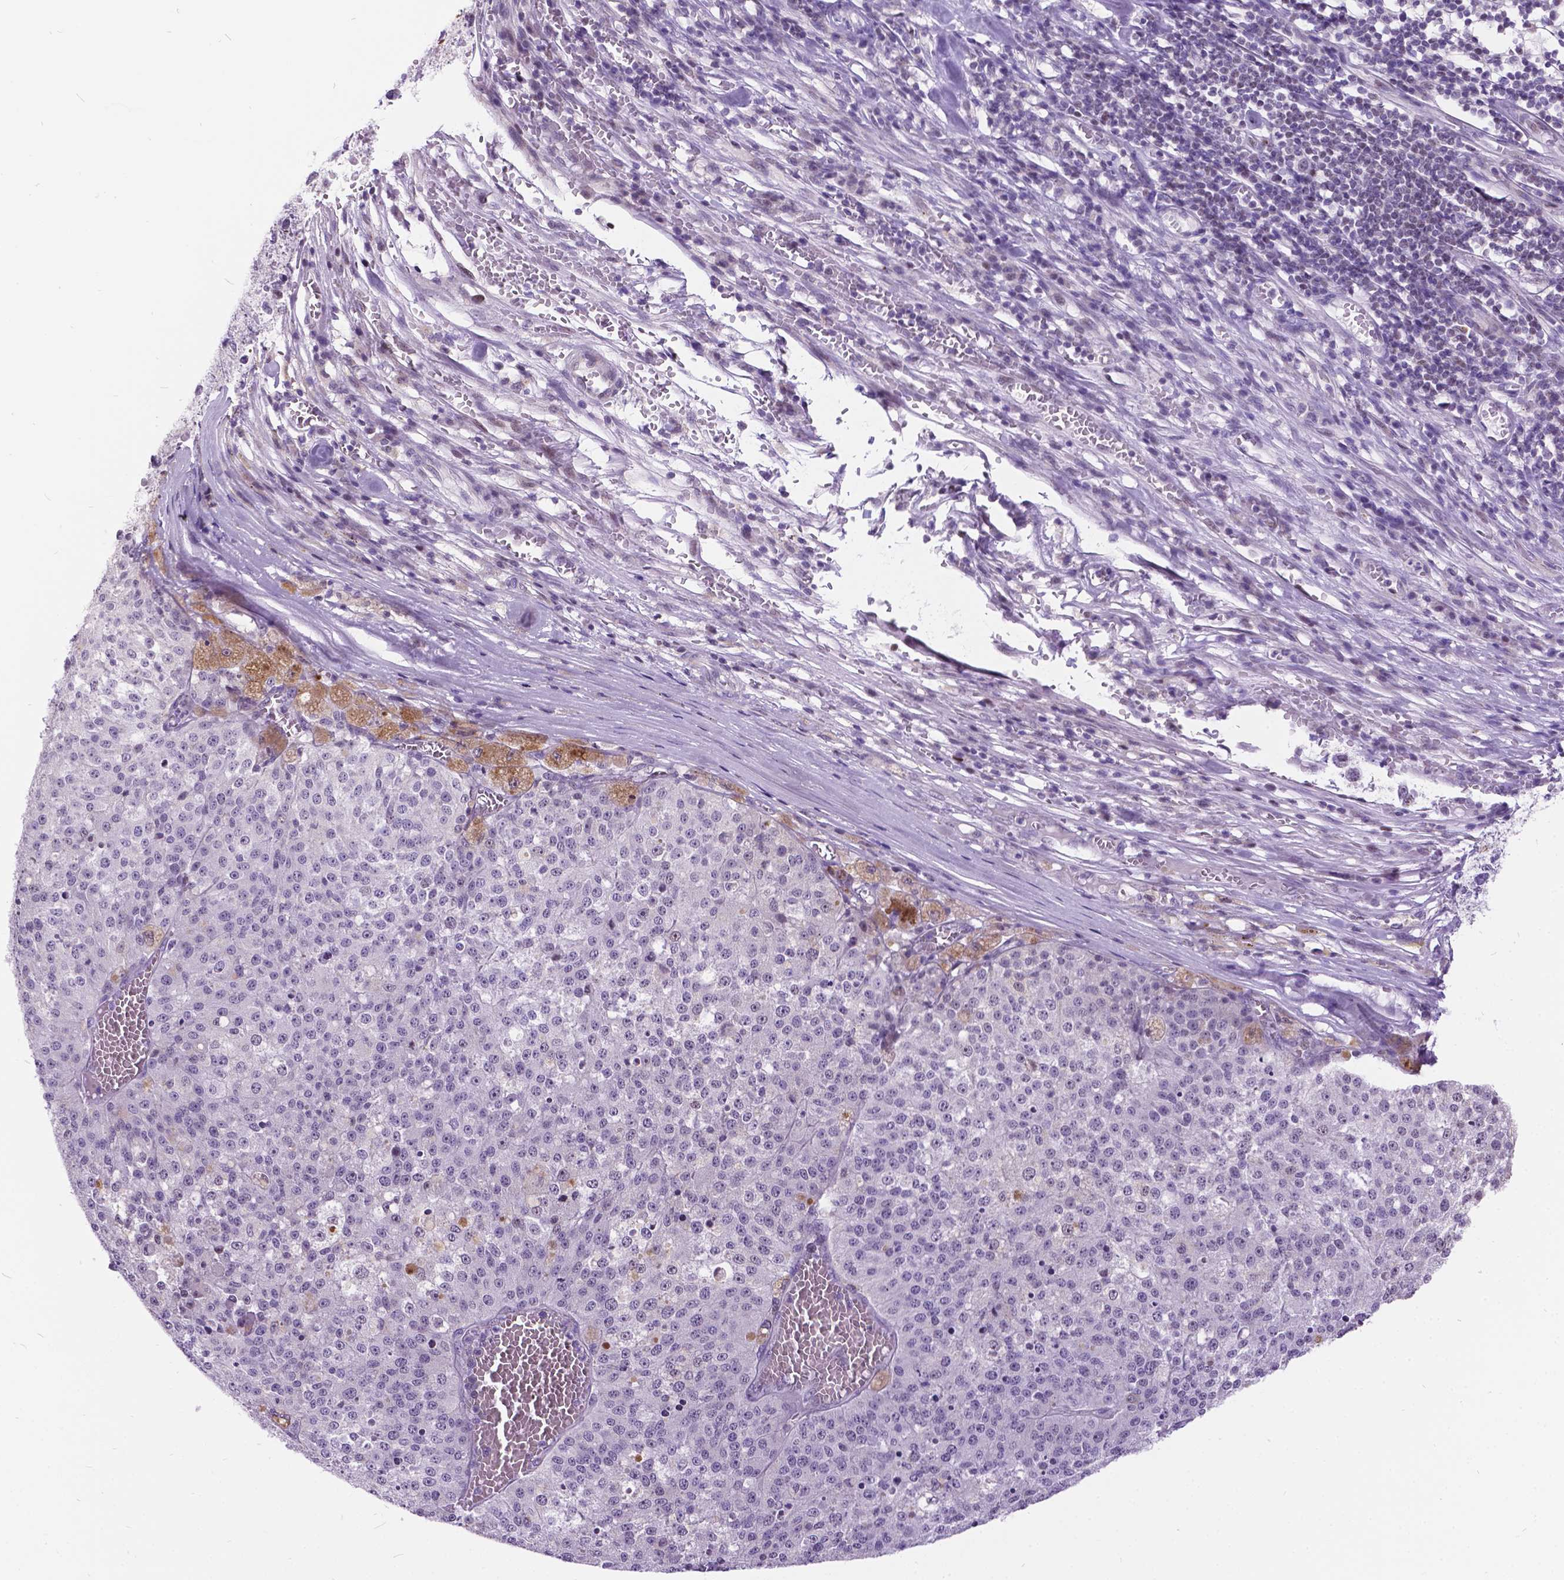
{"staining": {"intensity": "negative", "quantity": "none", "location": "none"}, "tissue": "melanoma", "cell_type": "Tumor cells", "image_type": "cancer", "snomed": [{"axis": "morphology", "description": "Malignant melanoma, Metastatic site"}, {"axis": "topography", "description": "Lymph node"}], "caption": "This histopathology image is of malignant melanoma (metastatic site) stained with IHC to label a protein in brown with the nuclei are counter-stained blue. There is no staining in tumor cells. (DAB (3,3'-diaminobenzidine) IHC visualized using brightfield microscopy, high magnification).", "gene": "DPF3", "patient": {"sex": "female", "age": 64}}